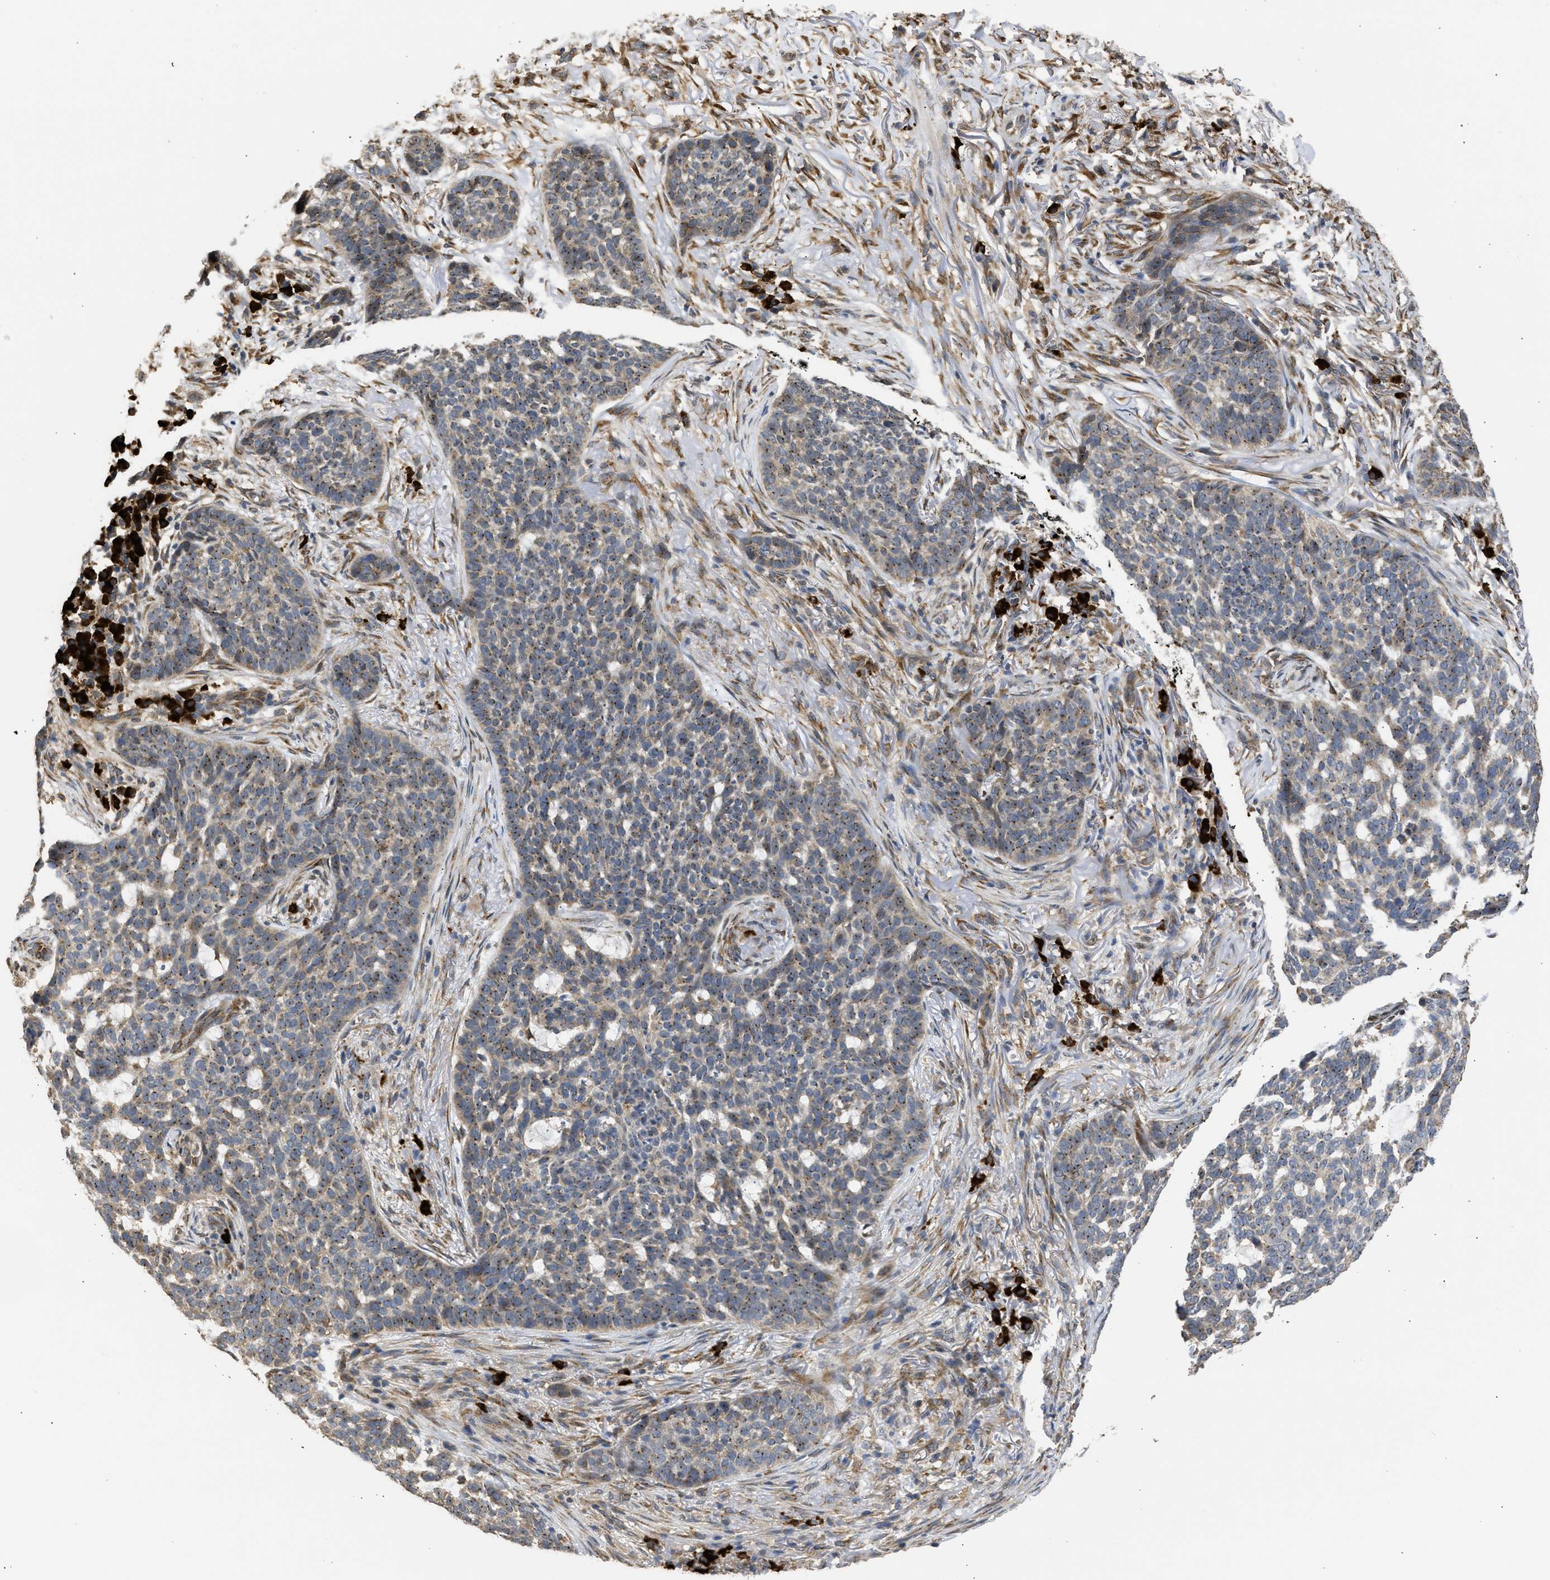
{"staining": {"intensity": "moderate", "quantity": ">75%", "location": "cytoplasmic/membranous"}, "tissue": "skin cancer", "cell_type": "Tumor cells", "image_type": "cancer", "snomed": [{"axis": "morphology", "description": "Basal cell carcinoma"}, {"axis": "topography", "description": "Skin"}], "caption": "Protein expression analysis of human basal cell carcinoma (skin) reveals moderate cytoplasmic/membranous expression in about >75% of tumor cells.", "gene": "DNAJC1", "patient": {"sex": "male", "age": 85}}